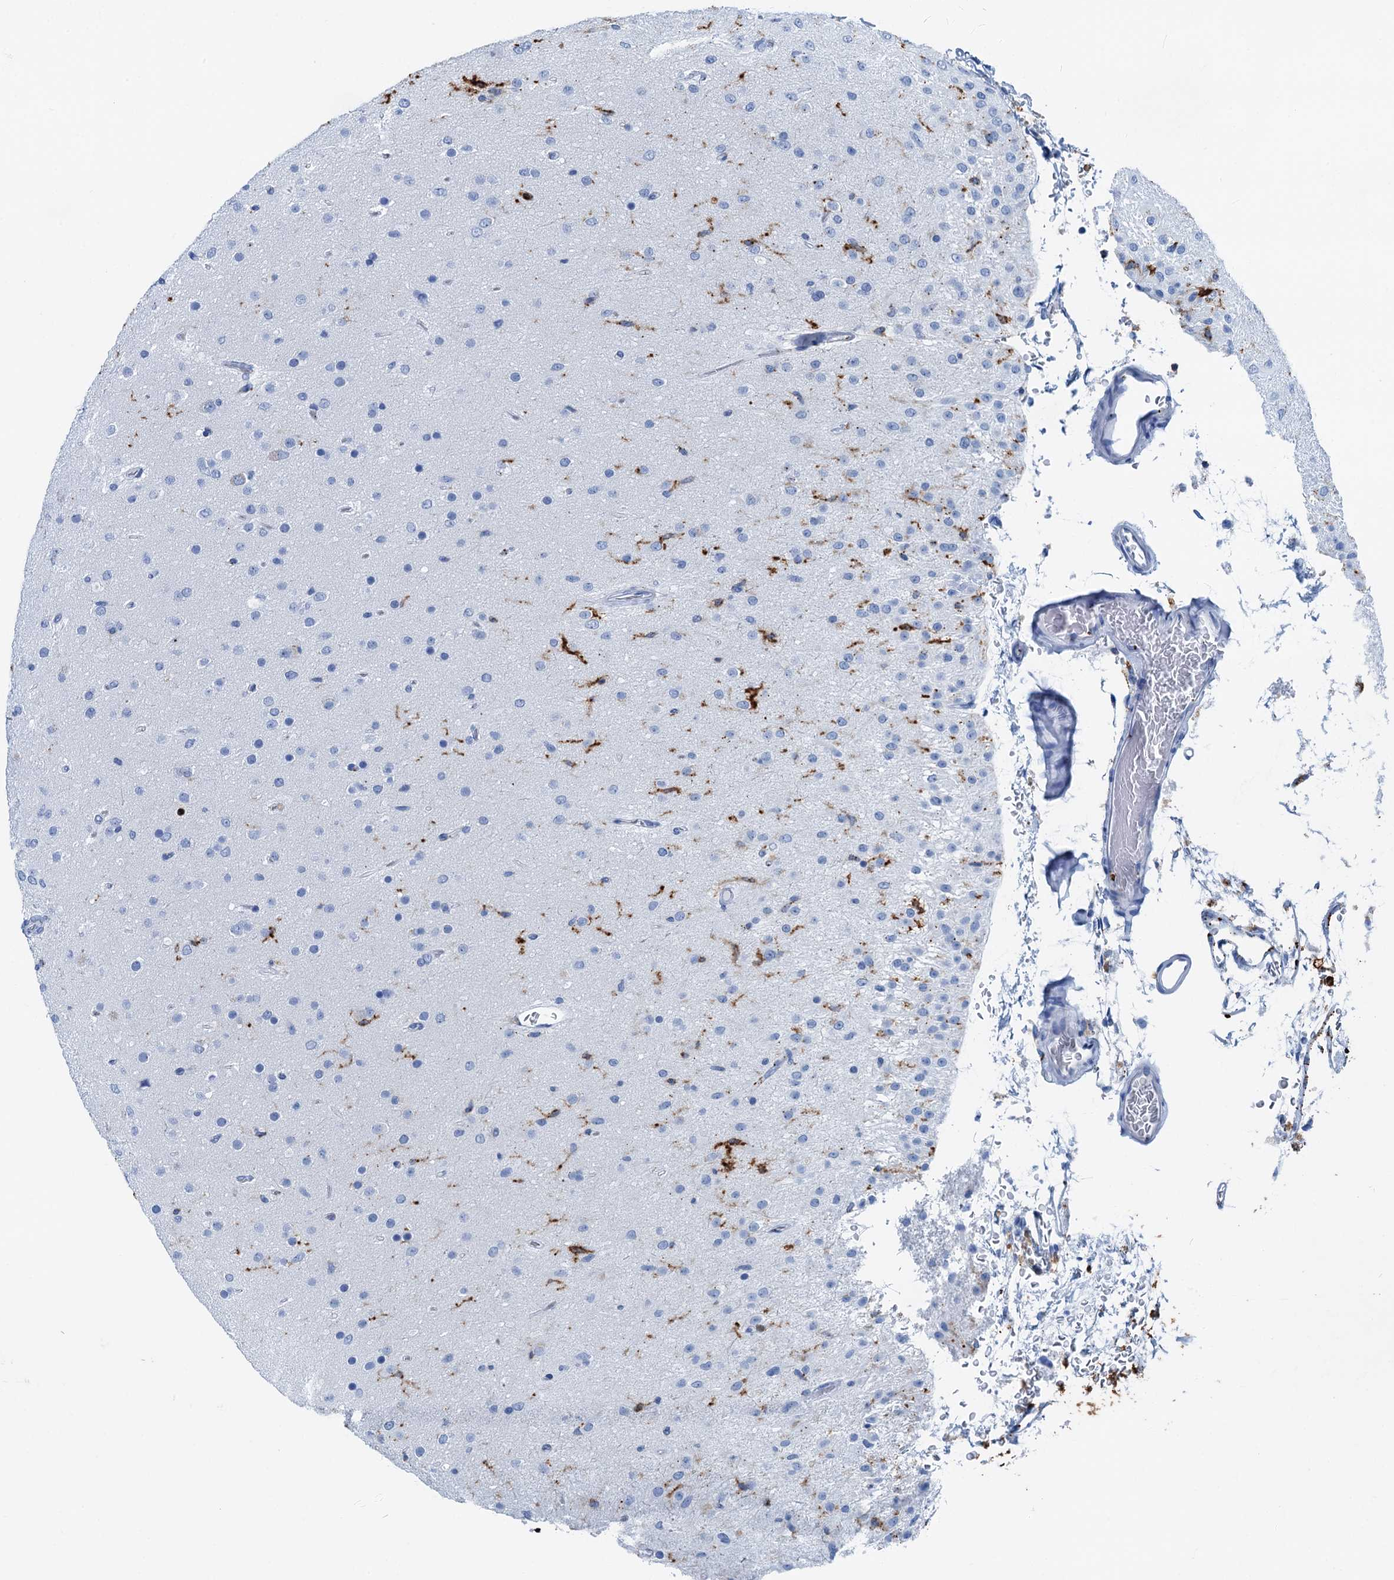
{"staining": {"intensity": "negative", "quantity": "none", "location": "none"}, "tissue": "glioma", "cell_type": "Tumor cells", "image_type": "cancer", "snomed": [{"axis": "morphology", "description": "Glioma, malignant, Low grade"}, {"axis": "topography", "description": "Brain"}], "caption": "High power microscopy micrograph of an immunohistochemistry micrograph of low-grade glioma (malignant), revealing no significant positivity in tumor cells.", "gene": "PLAC8", "patient": {"sex": "male", "age": 65}}